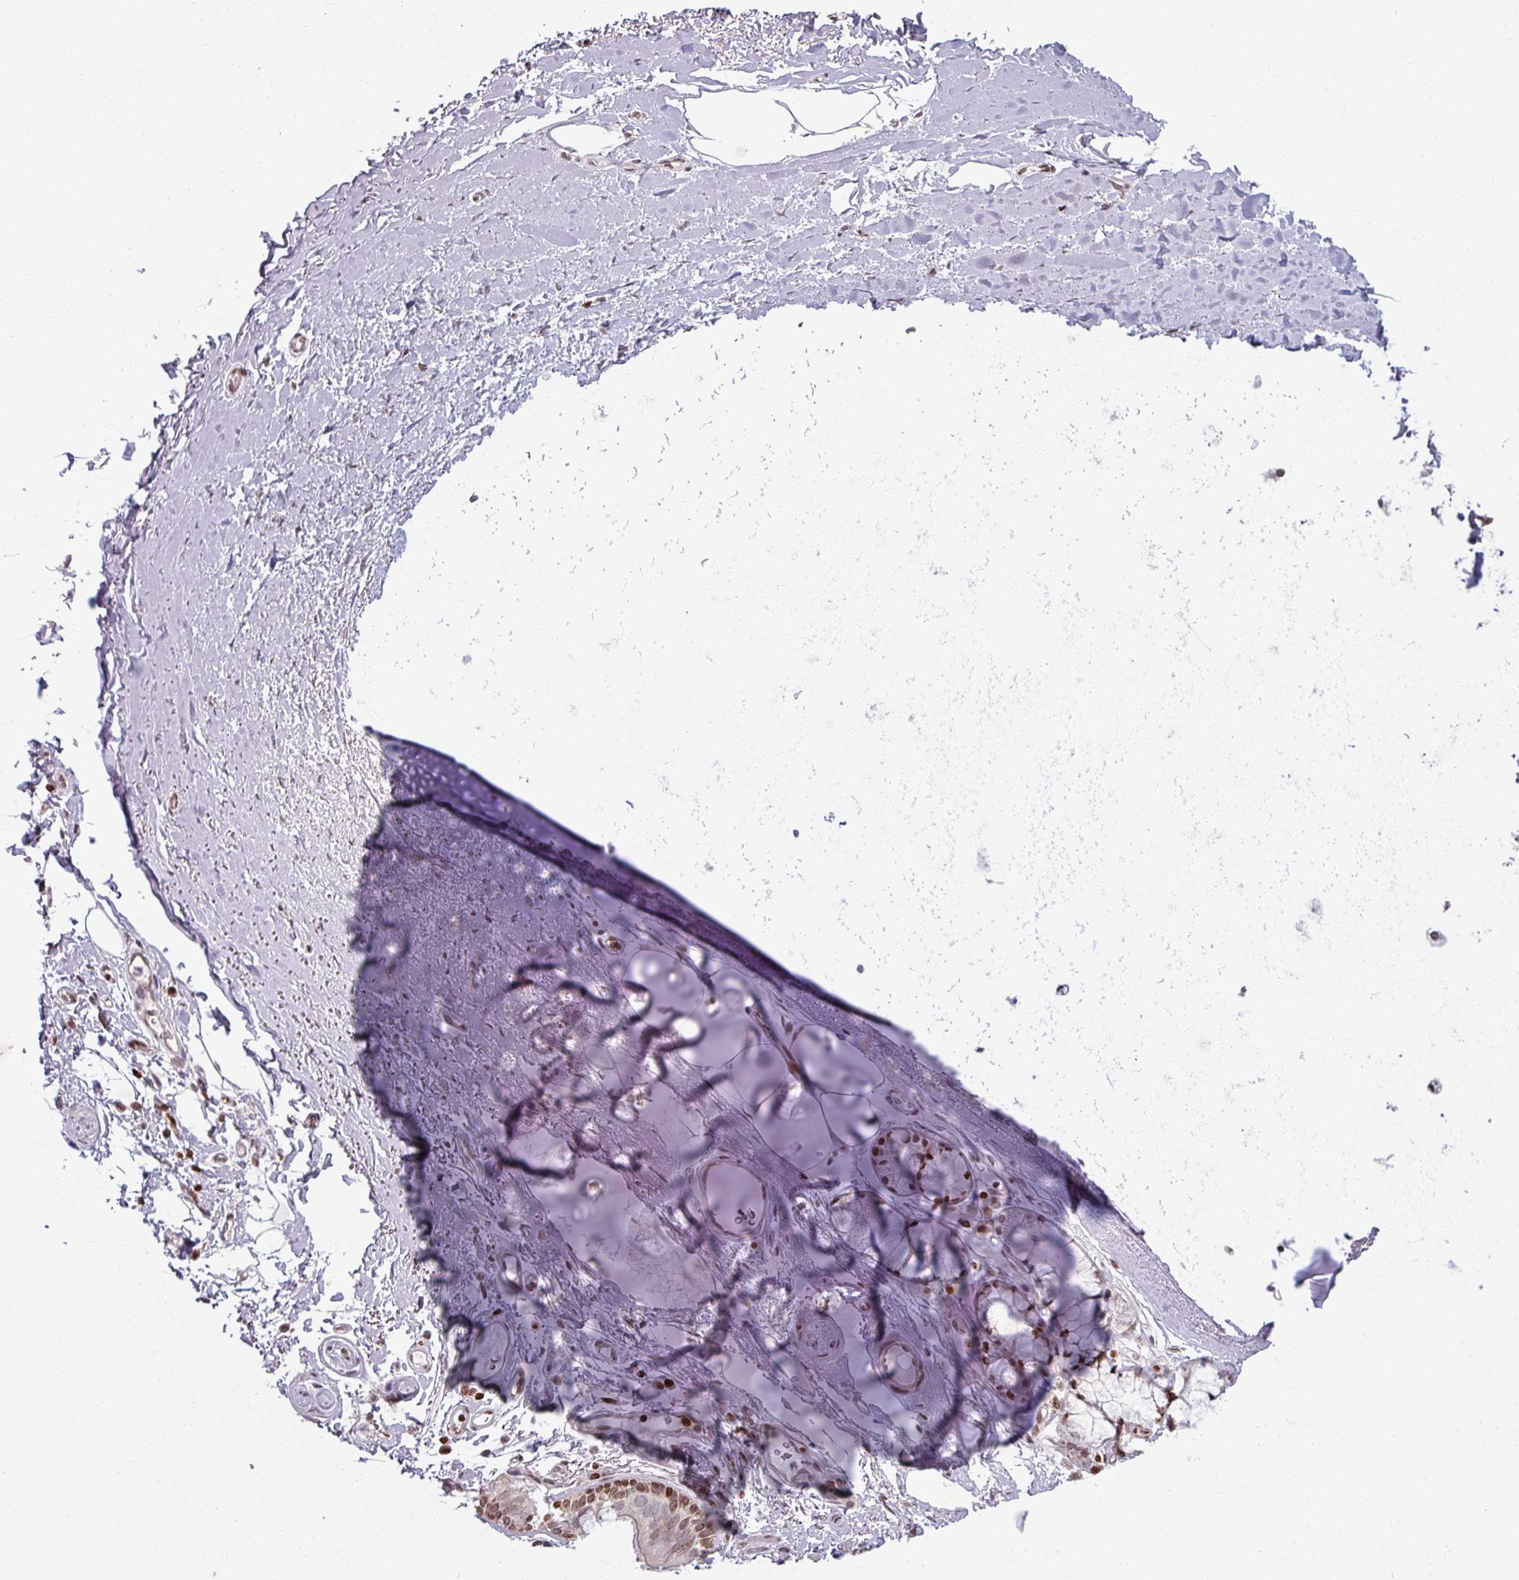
{"staining": {"intensity": "negative", "quantity": "none", "location": "none"}, "tissue": "soft tissue", "cell_type": "Chondrocytes", "image_type": "normal", "snomed": [{"axis": "morphology", "description": "Normal tissue, NOS"}, {"axis": "topography", "description": "Cartilage tissue"}, {"axis": "topography", "description": "Bronchus"}], "caption": "DAB immunohistochemical staining of normal human soft tissue reveals no significant staining in chondrocytes.", "gene": "NCOR1", "patient": {"sex": "female", "age": 72}}